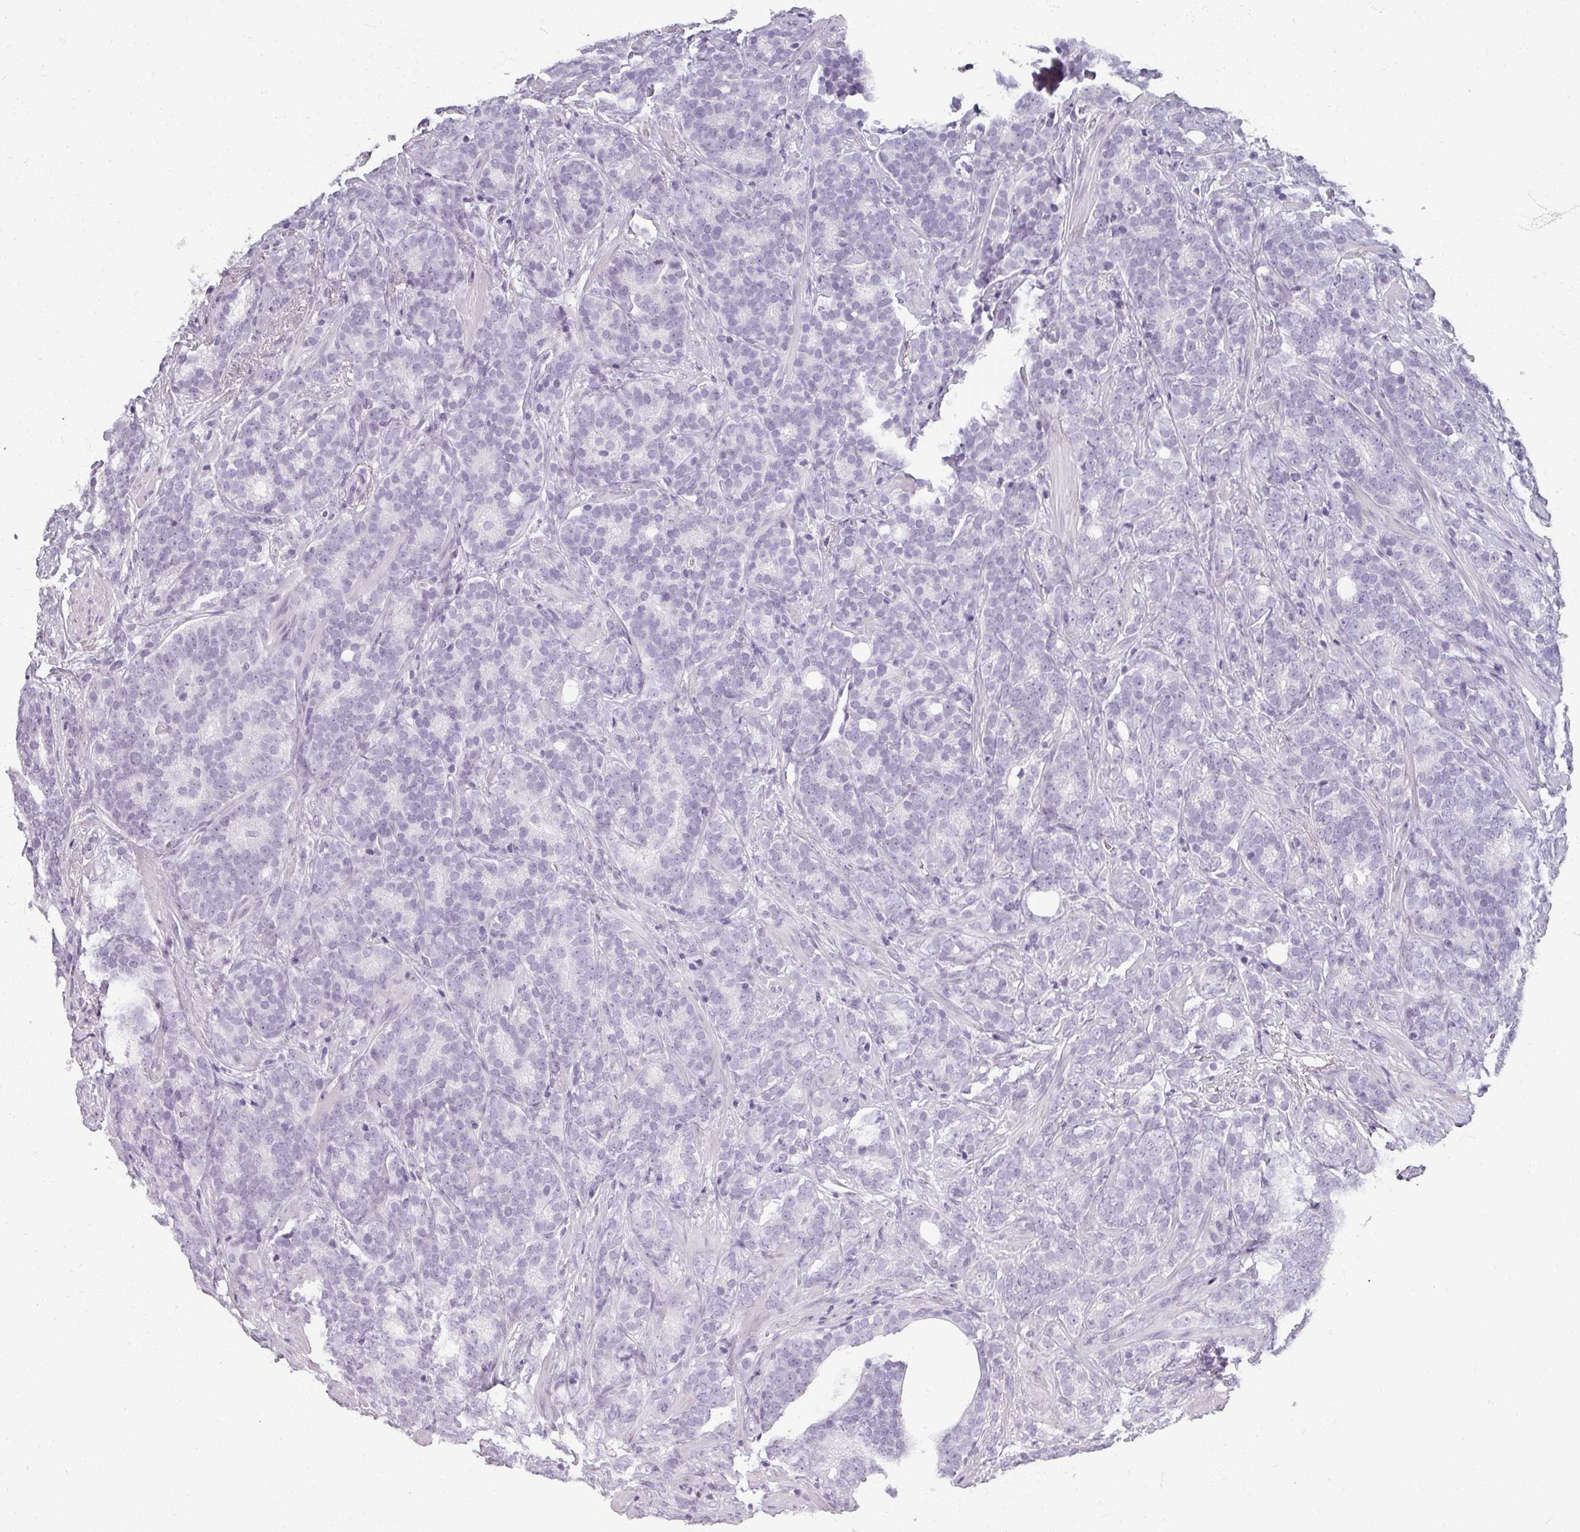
{"staining": {"intensity": "negative", "quantity": "none", "location": "none"}, "tissue": "prostate cancer", "cell_type": "Tumor cells", "image_type": "cancer", "snomed": [{"axis": "morphology", "description": "Adenocarcinoma, High grade"}, {"axis": "topography", "description": "Prostate"}], "caption": "This histopathology image is of prostate adenocarcinoma (high-grade) stained with IHC to label a protein in brown with the nuclei are counter-stained blue. There is no expression in tumor cells.", "gene": "REG3G", "patient": {"sex": "male", "age": 64}}